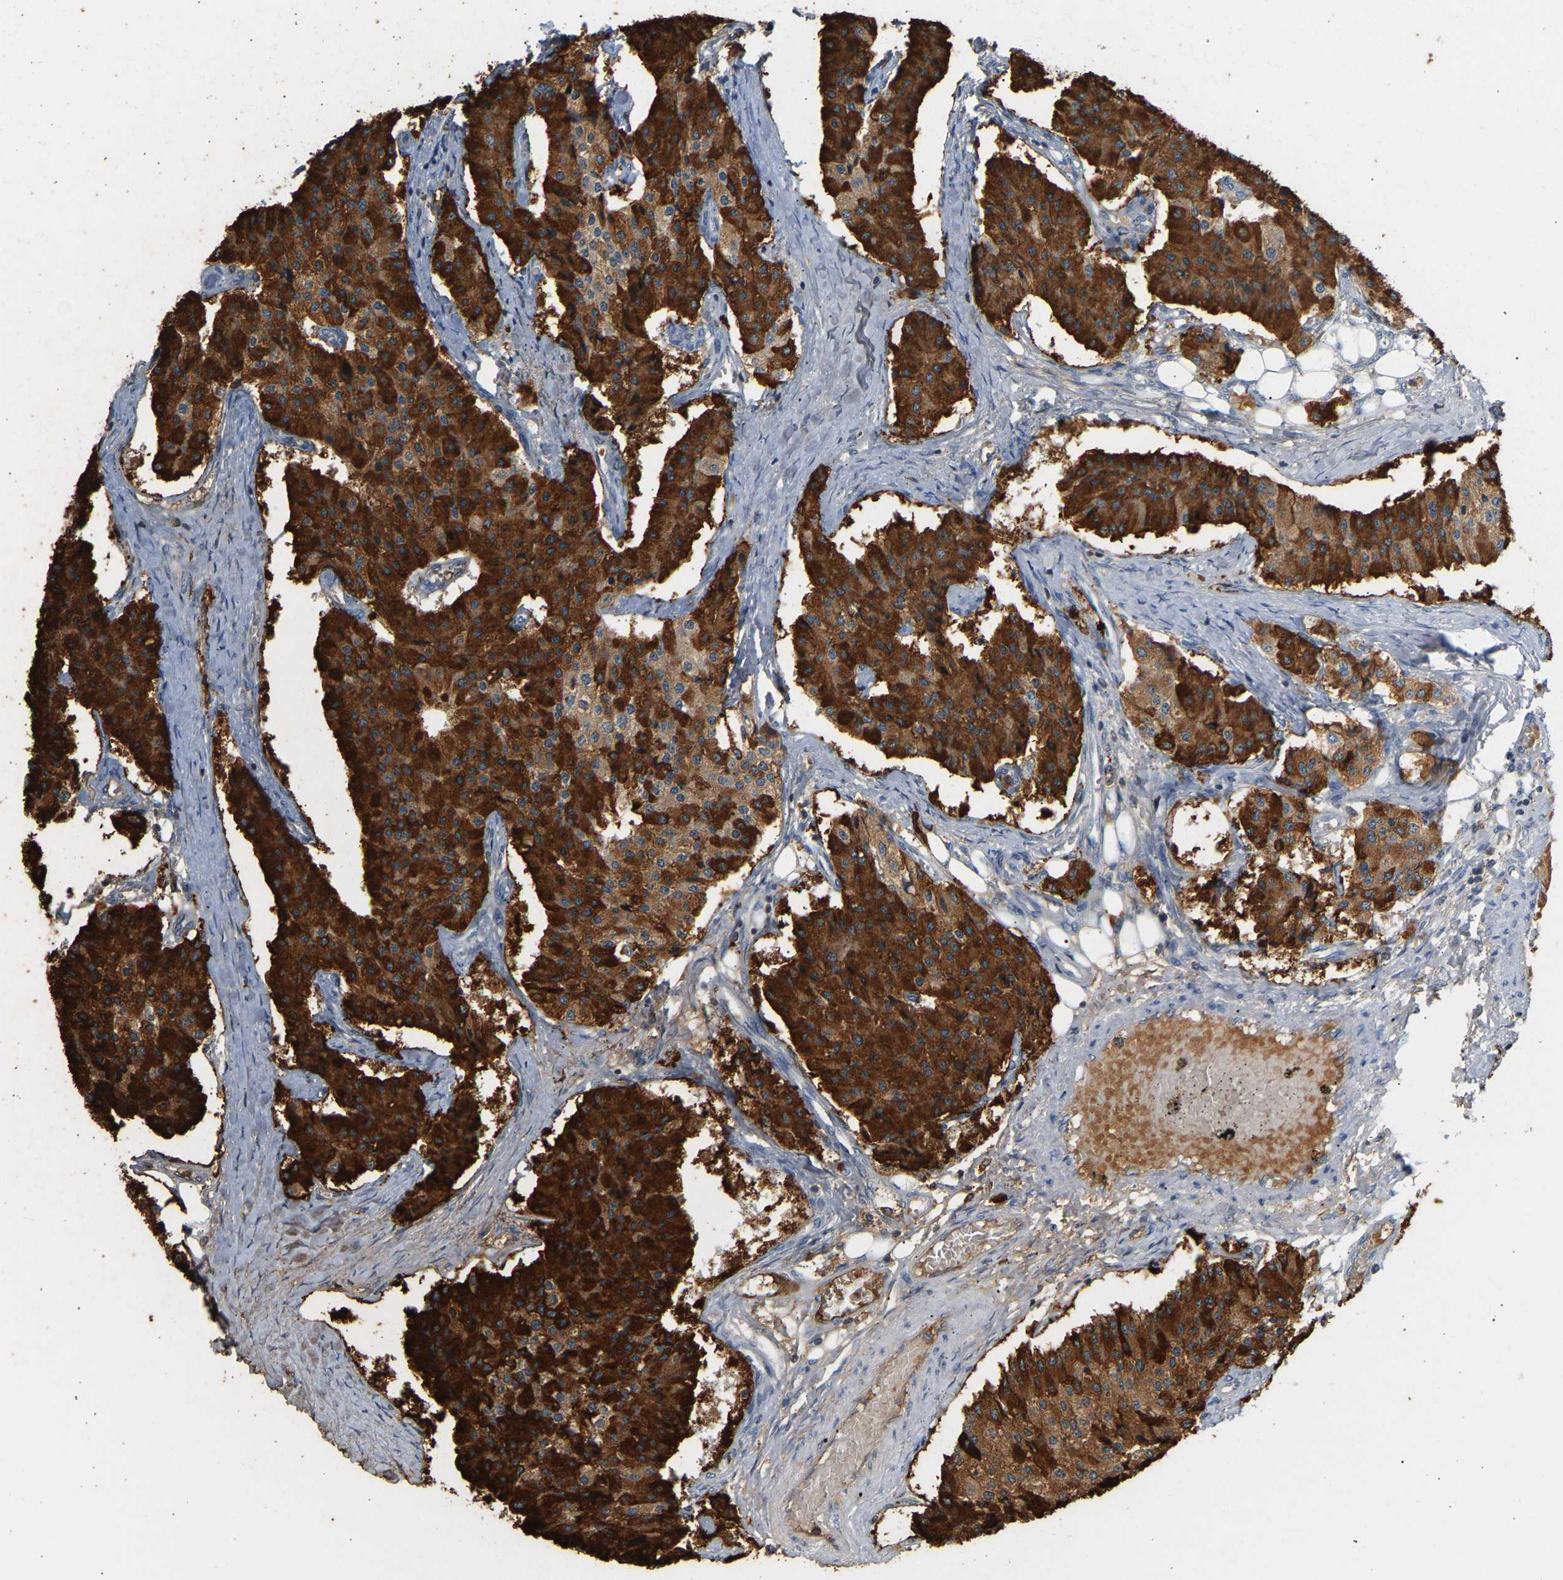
{"staining": {"intensity": "strong", "quantity": ">75%", "location": "cytoplasmic/membranous"}, "tissue": "carcinoid", "cell_type": "Tumor cells", "image_type": "cancer", "snomed": [{"axis": "morphology", "description": "Carcinoid, malignant, NOS"}, {"axis": "topography", "description": "Colon"}], "caption": "Tumor cells reveal high levels of strong cytoplasmic/membranous positivity in about >75% of cells in carcinoid.", "gene": "FNBP1", "patient": {"sex": "female", "age": 52}}